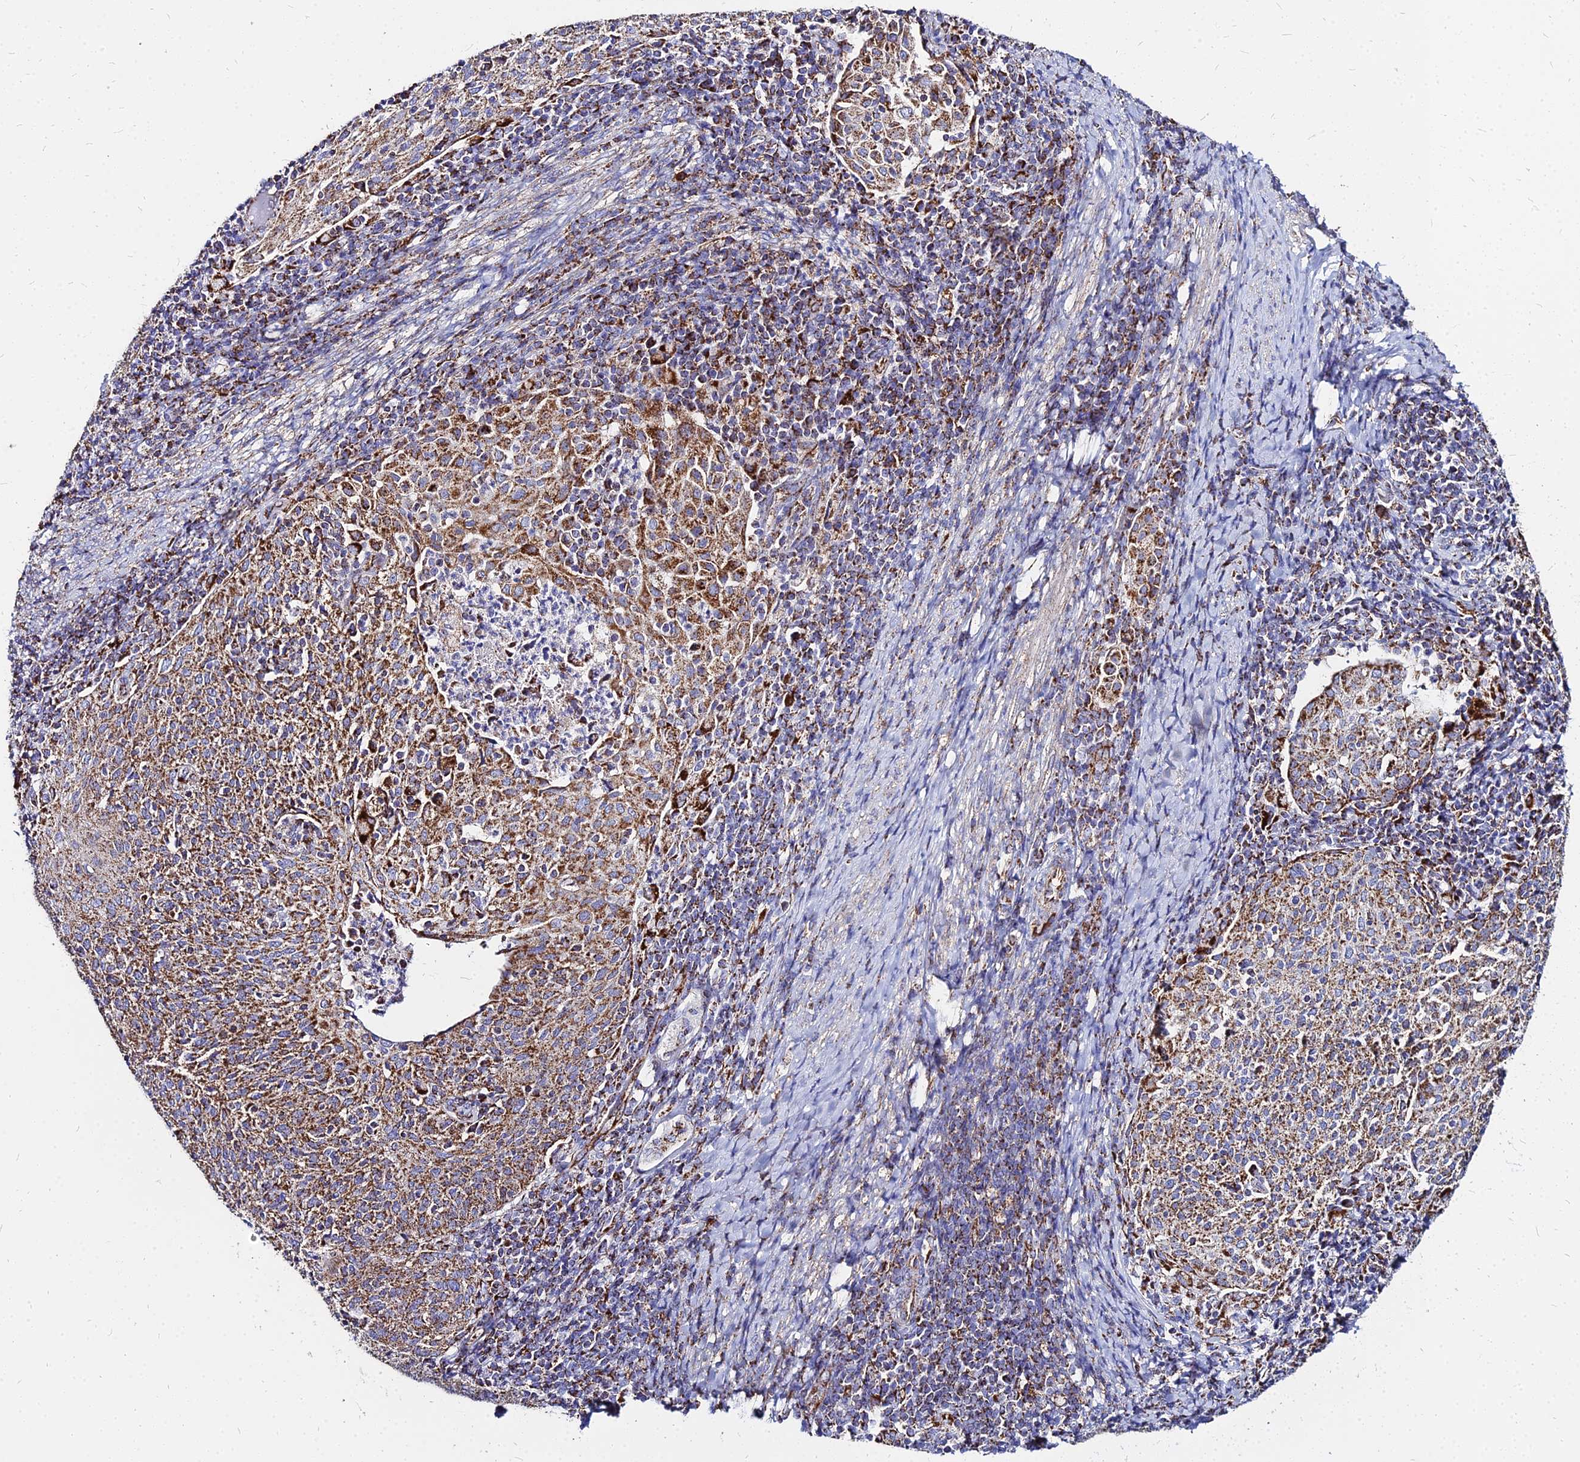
{"staining": {"intensity": "moderate", "quantity": ">75%", "location": "cytoplasmic/membranous"}, "tissue": "cervical cancer", "cell_type": "Tumor cells", "image_type": "cancer", "snomed": [{"axis": "morphology", "description": "Squamous cell carcinoma, NOS"}, {"axis": "topography", "description": "Cervix"}], "caption": "This photomicrograph demonstrates cervical cancer (squamous cell carcinoma) stained with IHC to label a protein in brown. The cytoplasmic/membranous of tumor cells show moderate positivity for the protein. Nuclei are counter-stained blue.", "gene": "DLD", "patient": {"sex": "female", "age": 52}}